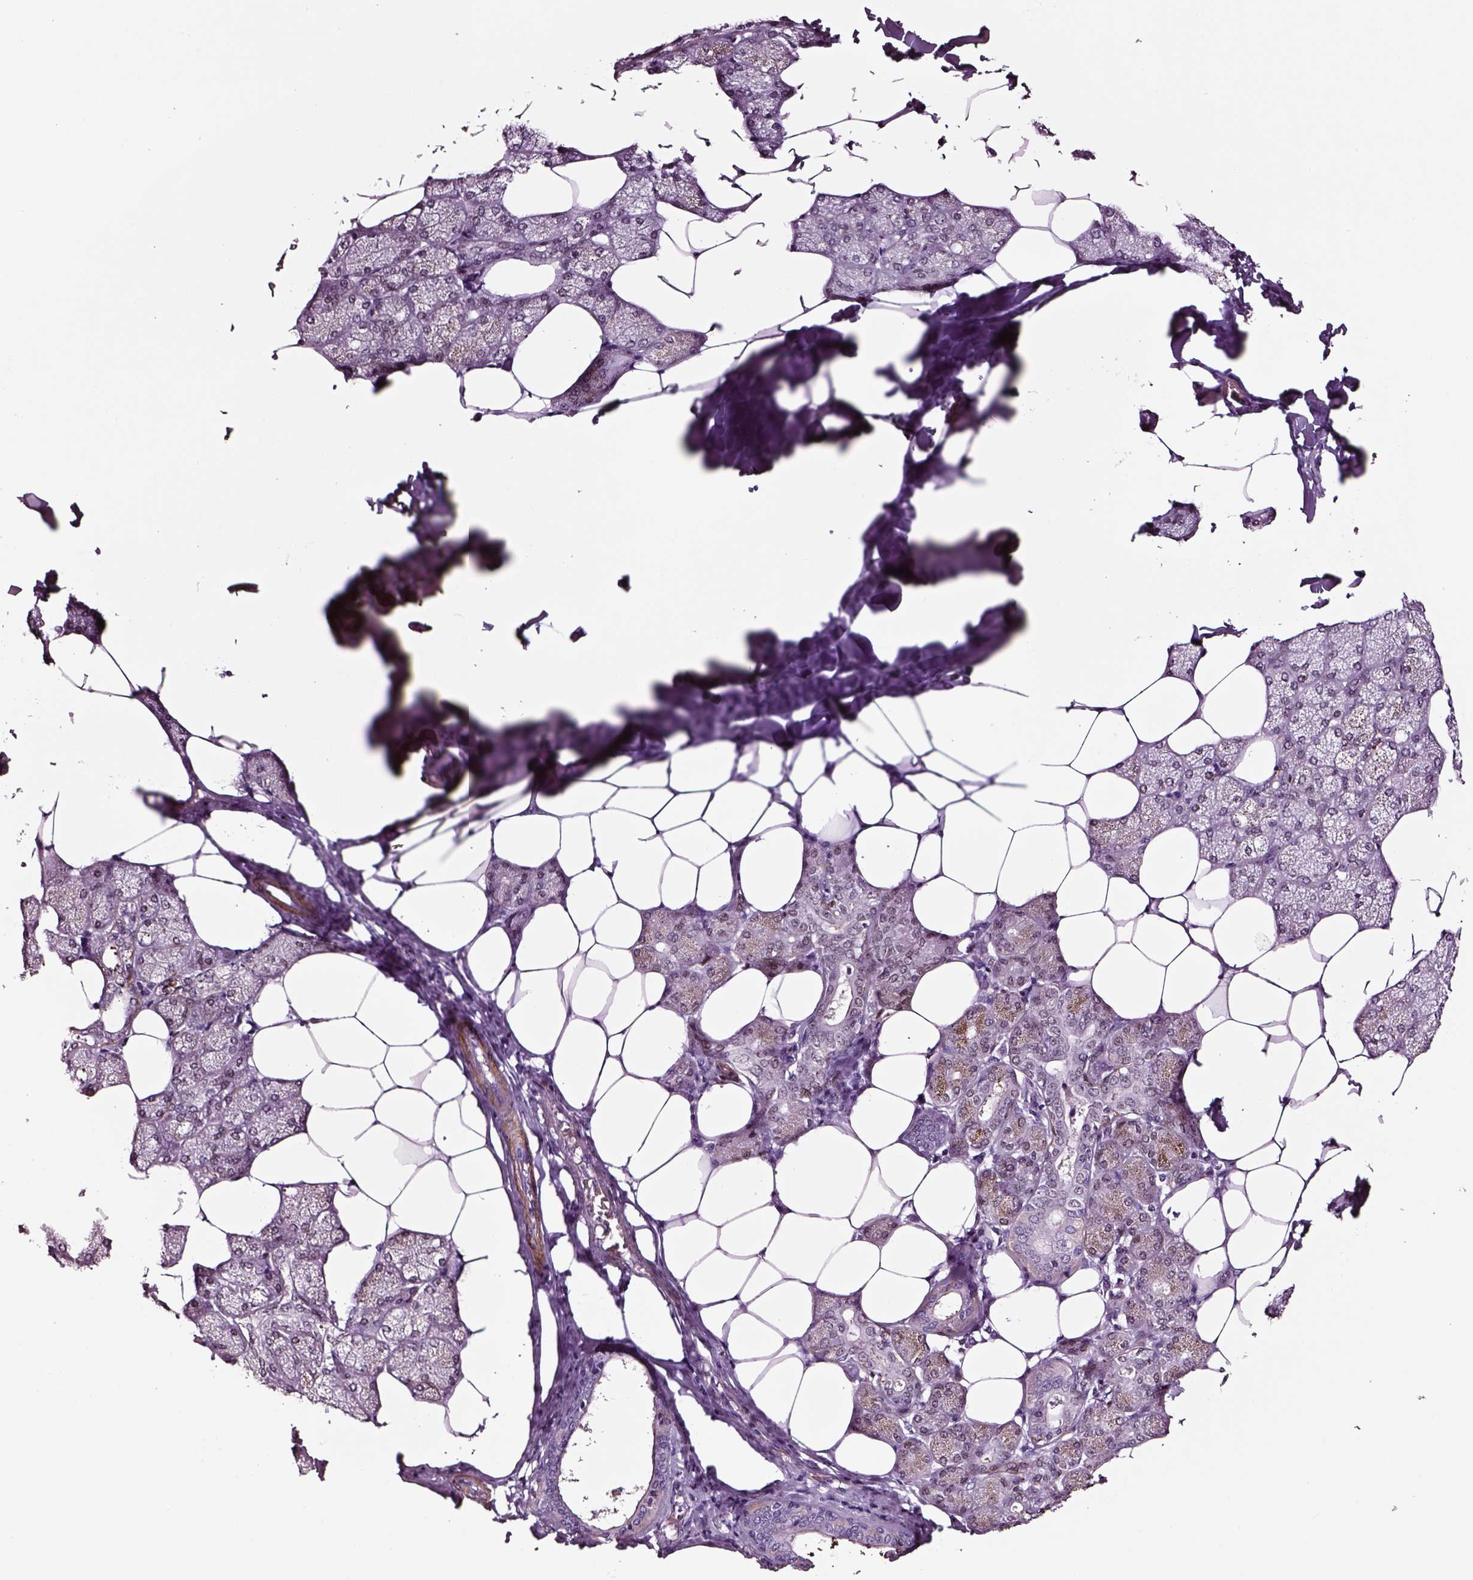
{"staining": {"intensity": "strong", "quantity": ">75%", "location": "nuclear"}, "tissue": "salivary gland", "cell_type": "Glandular cells", "image_type": "normal", "snomed": [{"axis": "morphology", "description": "Normal tissue, NOS"}, {"axis": "topography", "description": "Salivary gland"}], "caption": "Immunohistochemical staining of normal human salivary gland displays high levels of strong nuclear positivity in about >75% of glandular cells.", "gene": "SOX10", "patient": {"sex": "female", "age": 43}}